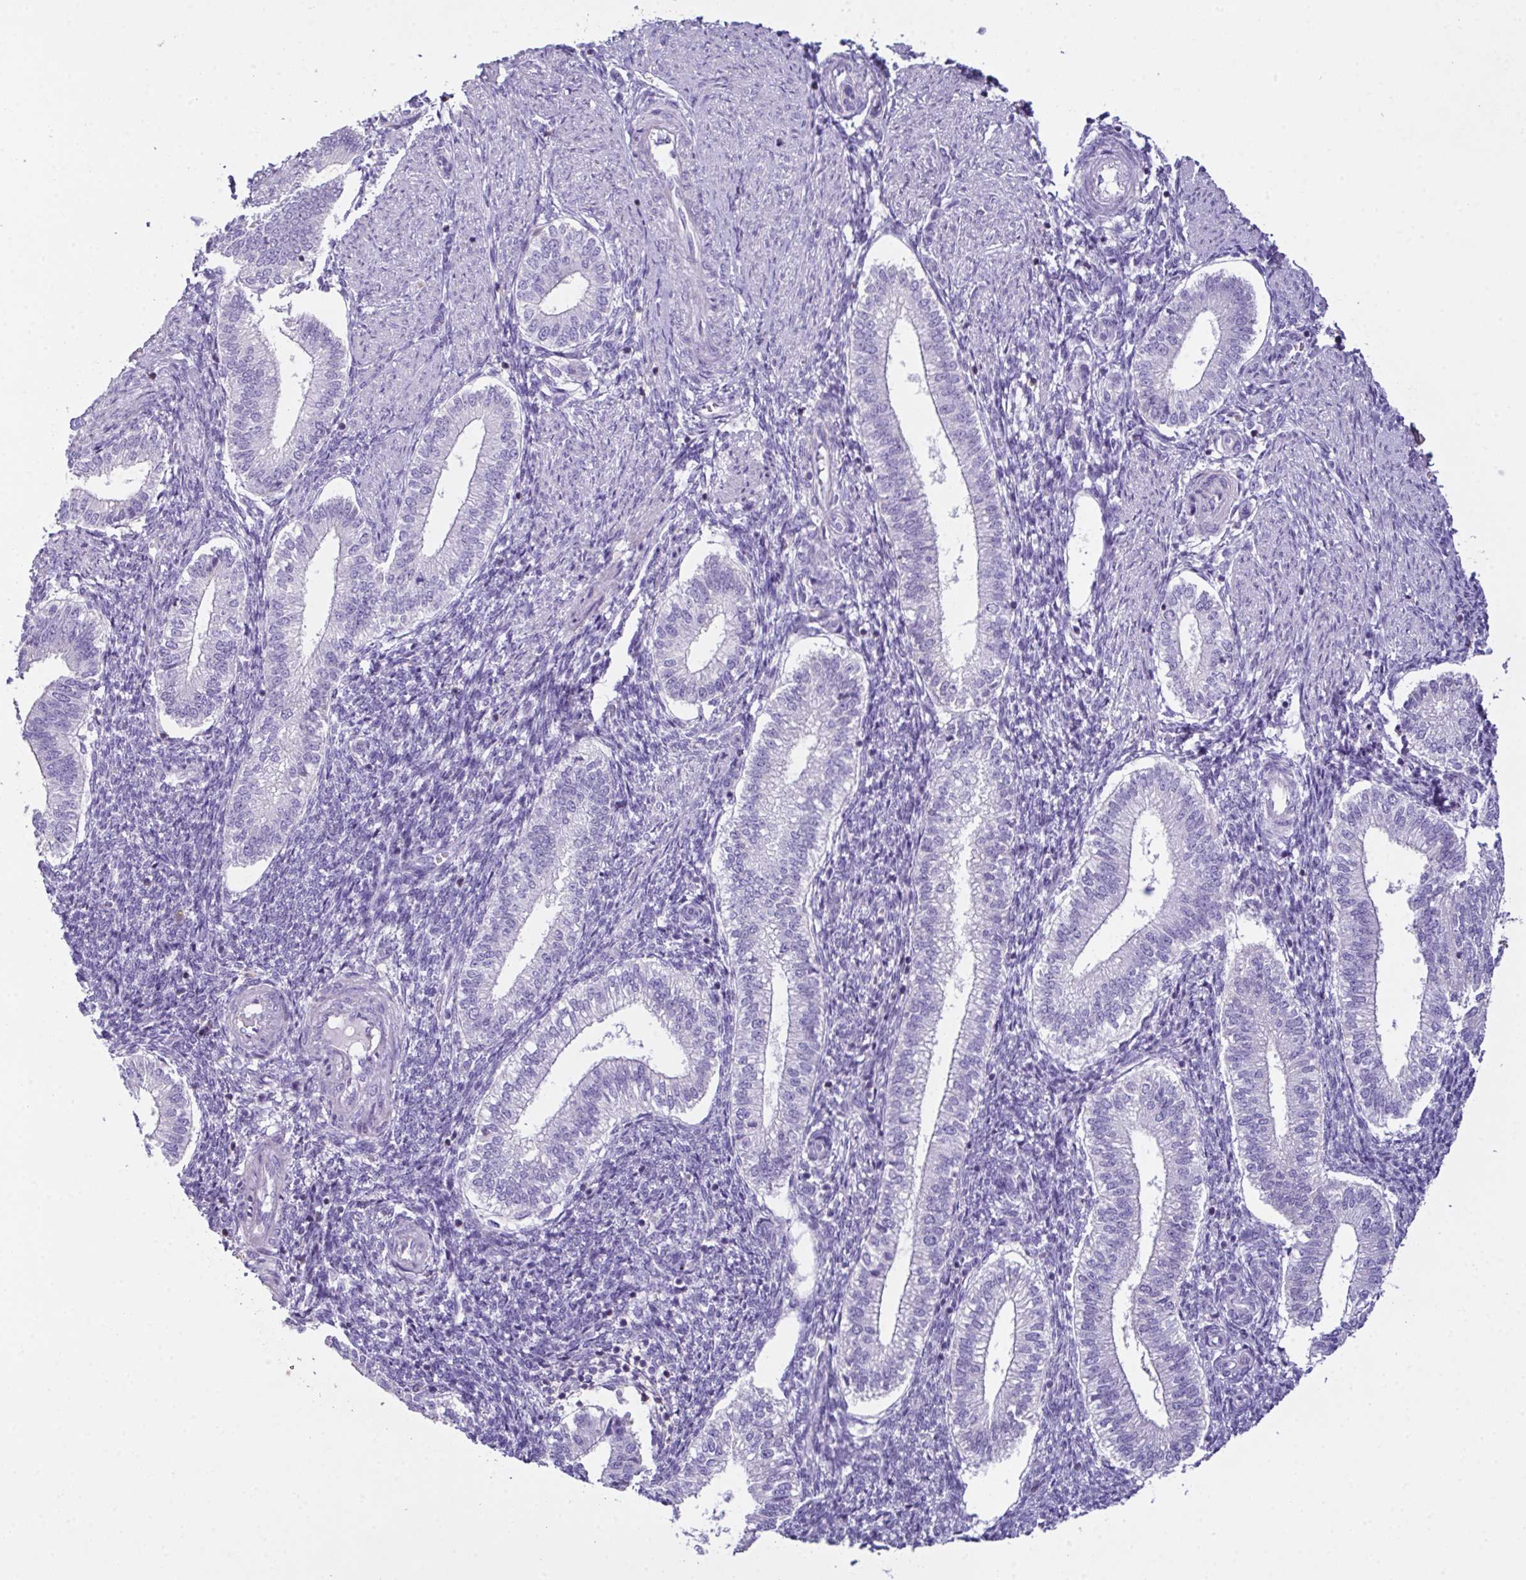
{"staining": {"intensity": "negative", "quantity": "none", "location": "none"}, "tissue": "endometrium", "cell_type": "Cells in endometrial stroma", "image_type": "normal", "snomed": [{"axis": "morphology", "description": "Normal tissue, NOS"}, {"axis": "topography", "description": "Endometrium"}], "caption": "The immunohistochemistry (IHC) micrograph has no significant expression in cells in endometrial stroma of endometrium.", "gene": "MARCO", "patient": {"sex": "female", "age": 25}}